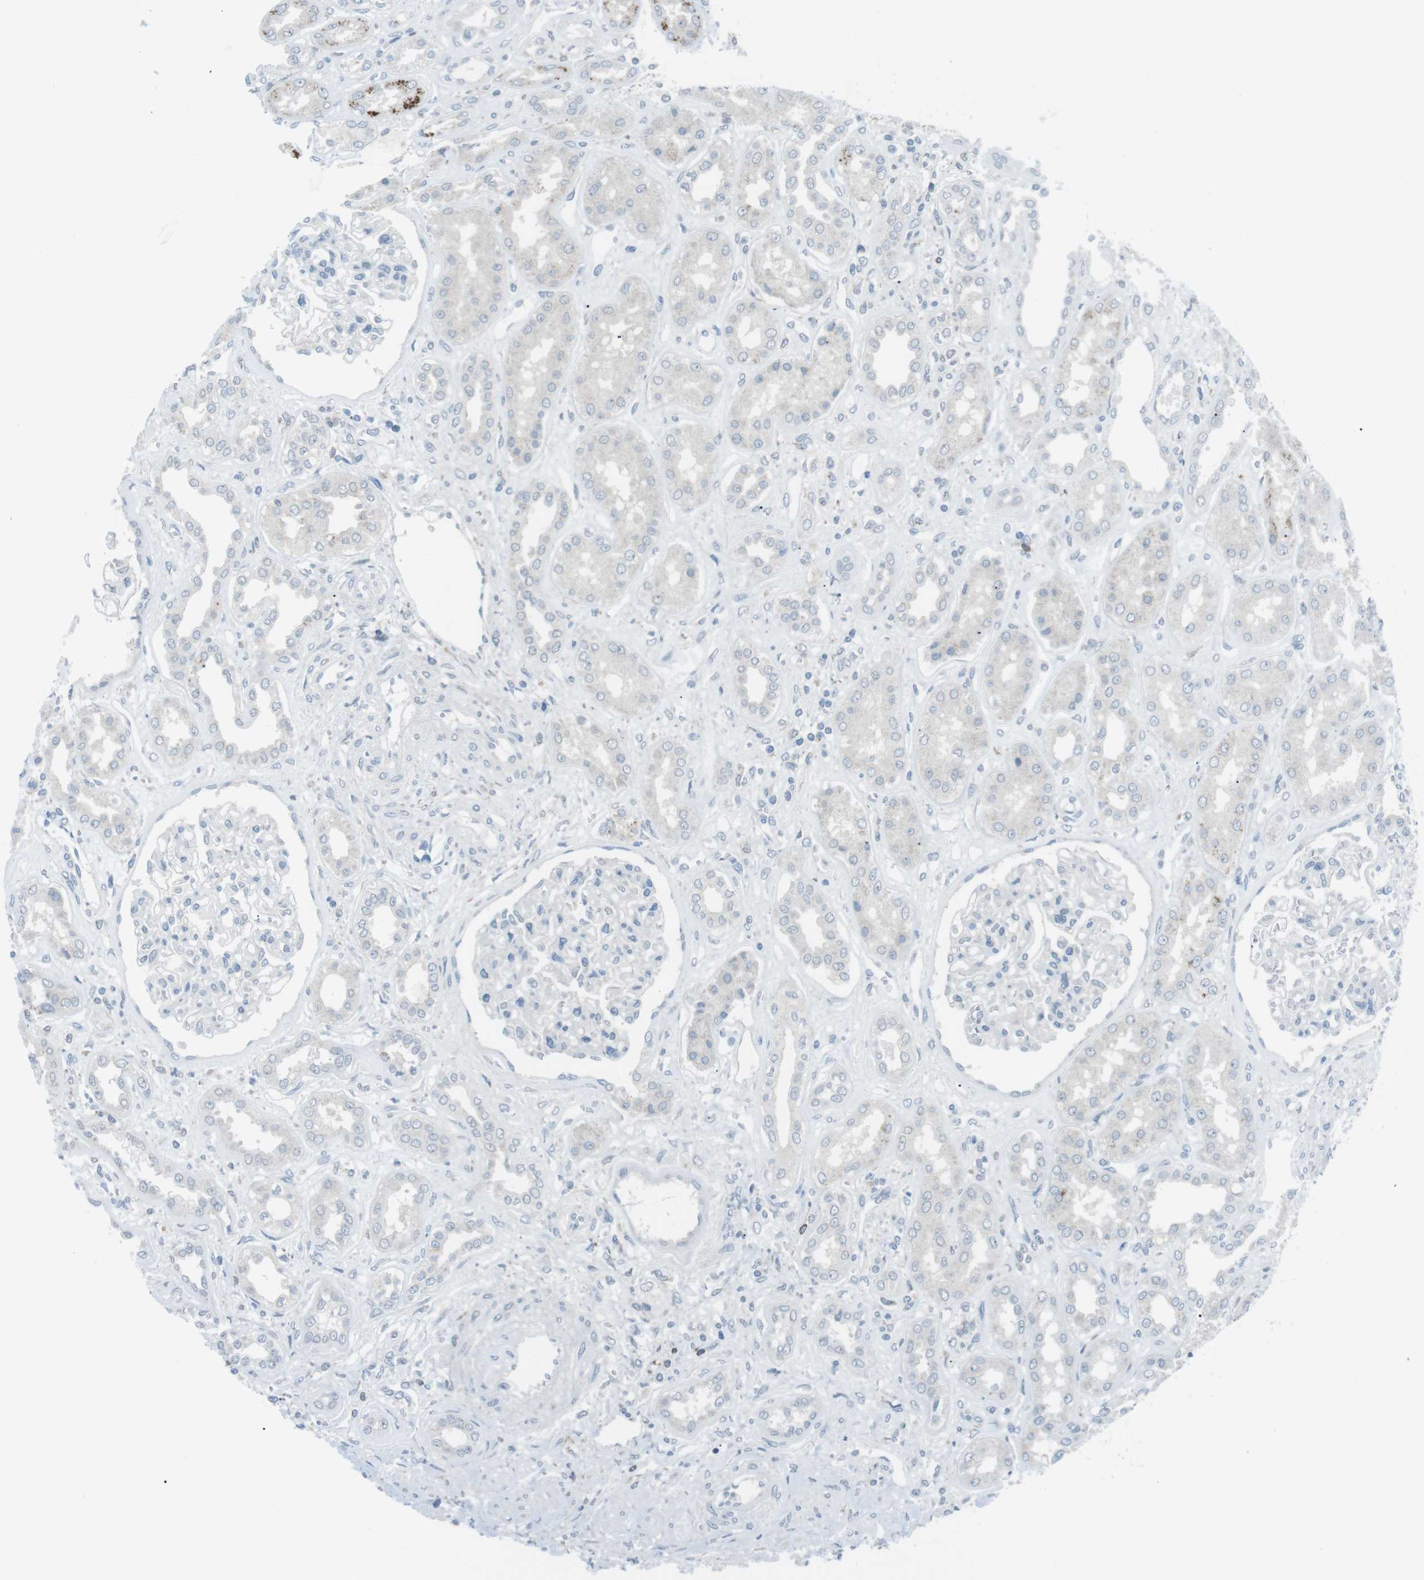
{"staining": {"intensity": "negative", "quantity": "none", "location": "none"}, "tissue": "kidney", "cell_type": "Cells in glomeruli", "image_type": "normal", "snomed": [{"axis": "morphology", "description": "Normal tissue, NOS"}, {"axis": "topography", "description": "Kidney"}], "caption": "Histopathology image shows no protein positivity in cells in glomeruli of benign kidney. (Stains: DAB IHC with hematoxylin counter stain, Microscopy: brightfield microscopy at high magnification).", "gene": "FCRLA", "patient": {"sex": "male", "age": 59}}